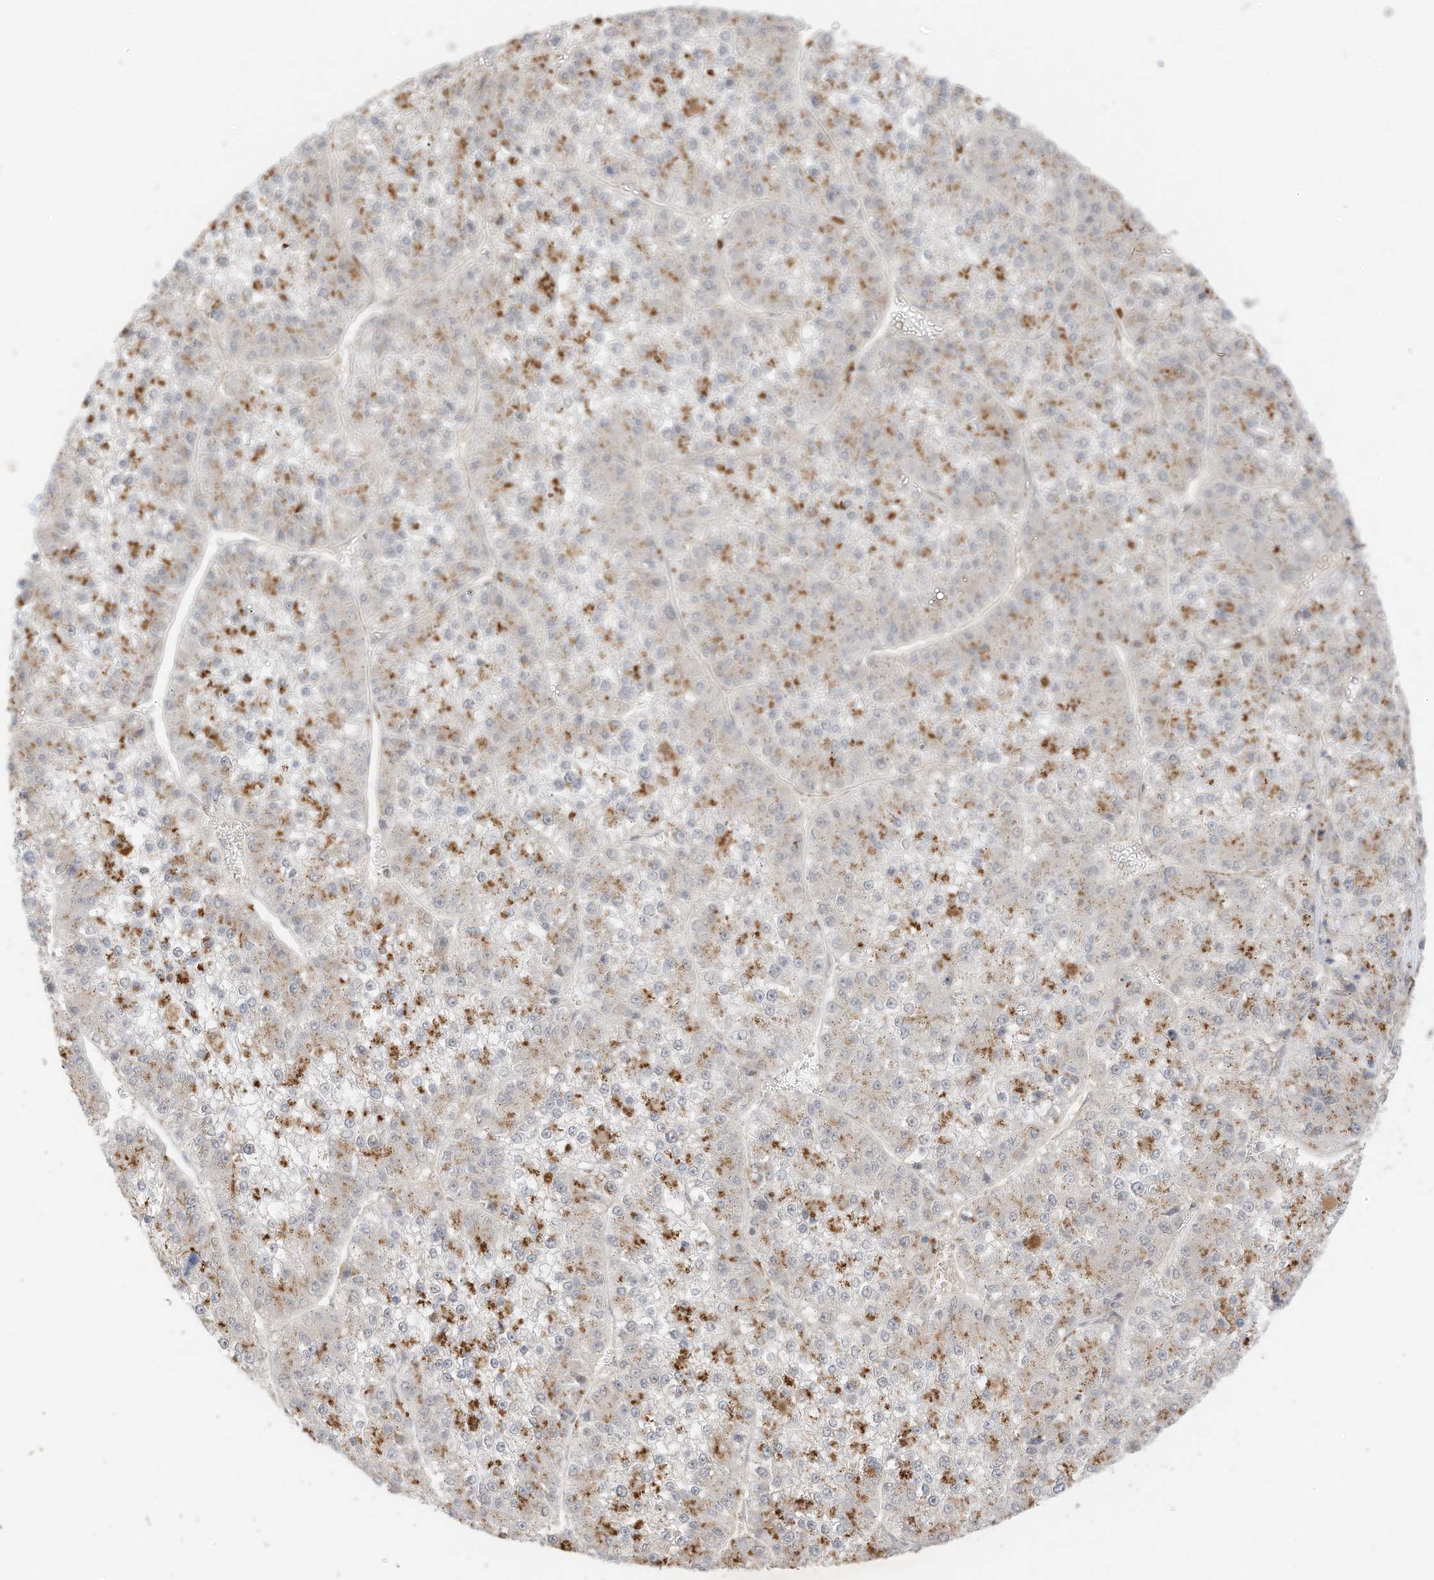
{"staining": {"intensity": "moderate", "quantity": "25%-75%", "location": "cytoplasmic/membranous"}, "tissue": "liver cancer", "cell_type": "Tumor cells", "image_type": "cancer", "snomed": [{"axis": "morphology", "description": "Carcinoma, Hepatocellular, NOS"}, {"axis": "topography", "description": "Liver"}], "caption": "Tumor cells demonstrate medium levels of moderate cytoplasmic/membranous expression in about 25%-75% of cells in liver cancer (hepatocellular carcinoma).", "gene": "N4BP3", "patient": {"sex": "female", "age": 73}}